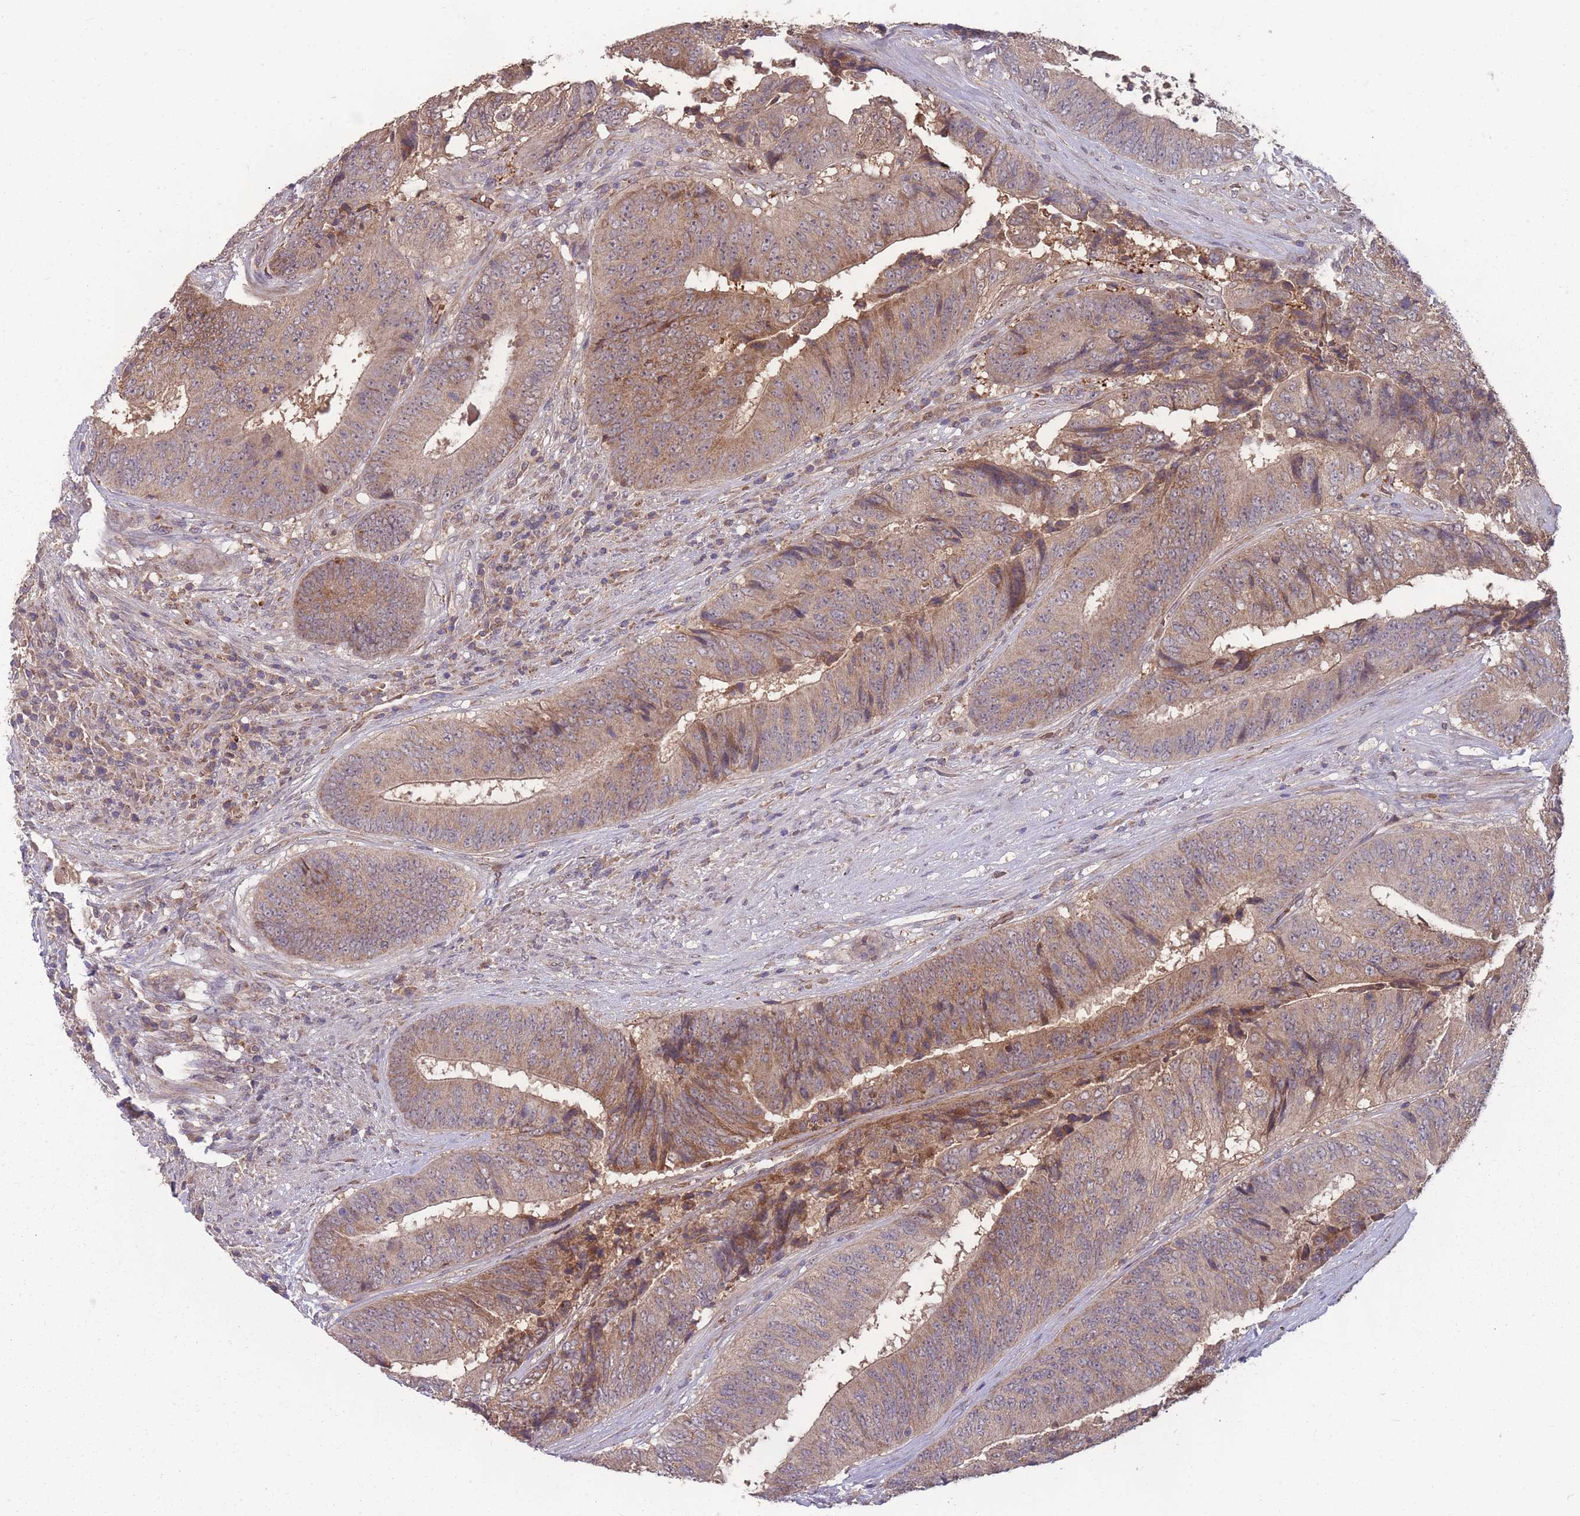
{"staining": {"intensity": "moderate", "quantity": ">75%", "location": "cytoplasmic/membranous"}, "tissue": "colorectal cancer", "cell_type": "Tumor cells", "image_type": "cancer", "snomed": [{"axis": "morphology", "description": "Adenocarcinoma, NOS"}, {"axis": "topography", "description": "Rectum"}], "caption": "Moderate cytoplasmic/membranous protein positivity is identified in about >75% of tumor cells in adenocarcinoma (colorectal).", "gene": "SLC35B4", "patient": {"sex": "male", "age": 72}}